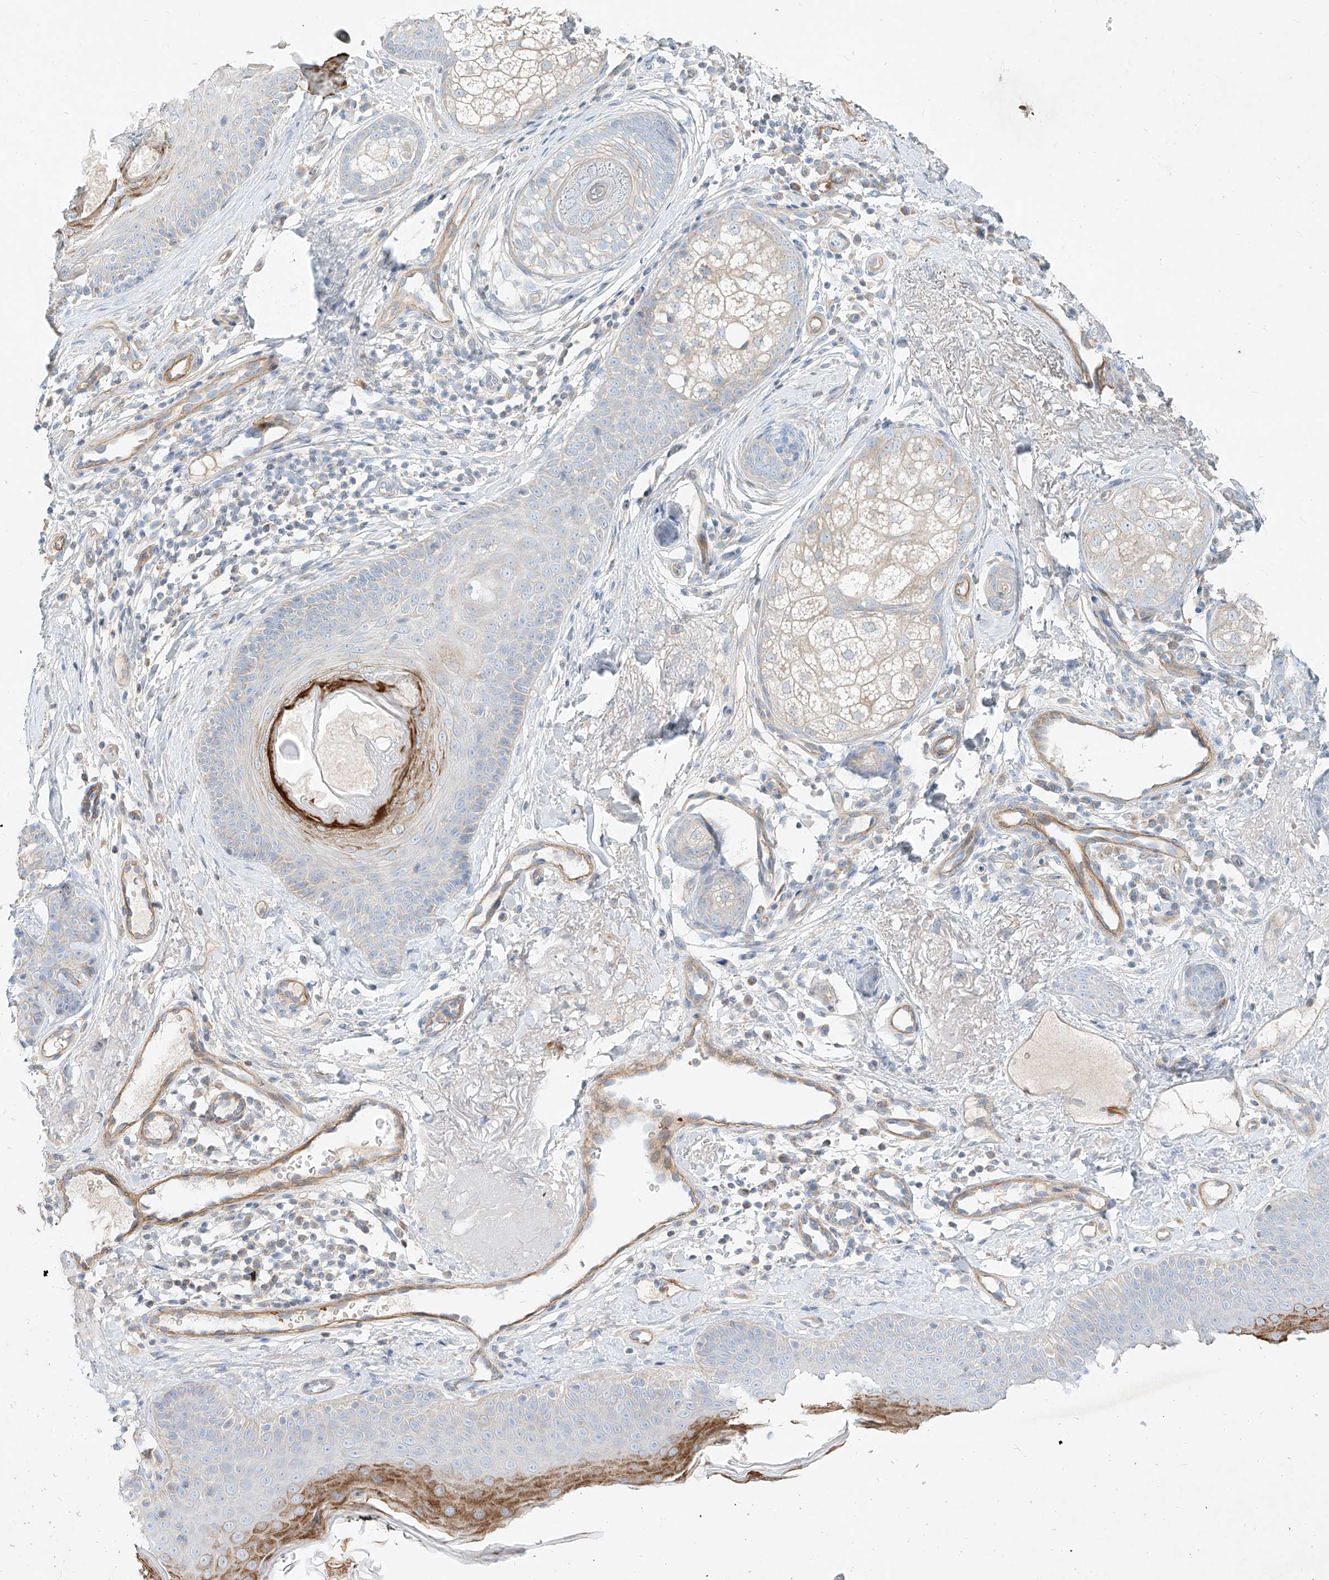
{"staining": {"intensity": "negative", "quantity": "none", "location": "none"}, "tissue": "skin", "cell_type": "Fibroblasts", "image_type": "normal", "snomed": [{"axis": "morphology", "description": "Normal tissue, NOS"}, {"axis": "topography", "description": "Skin"}], "caption": "Immunohistochemistry photomicrograph of benign skin: skin stained with DAB (3,3'-diaminobenzidine) shows no significant protein positivity in fibroblasts.", "gene": "AJM1", "patient": {"sex": "male", "age": 57}}